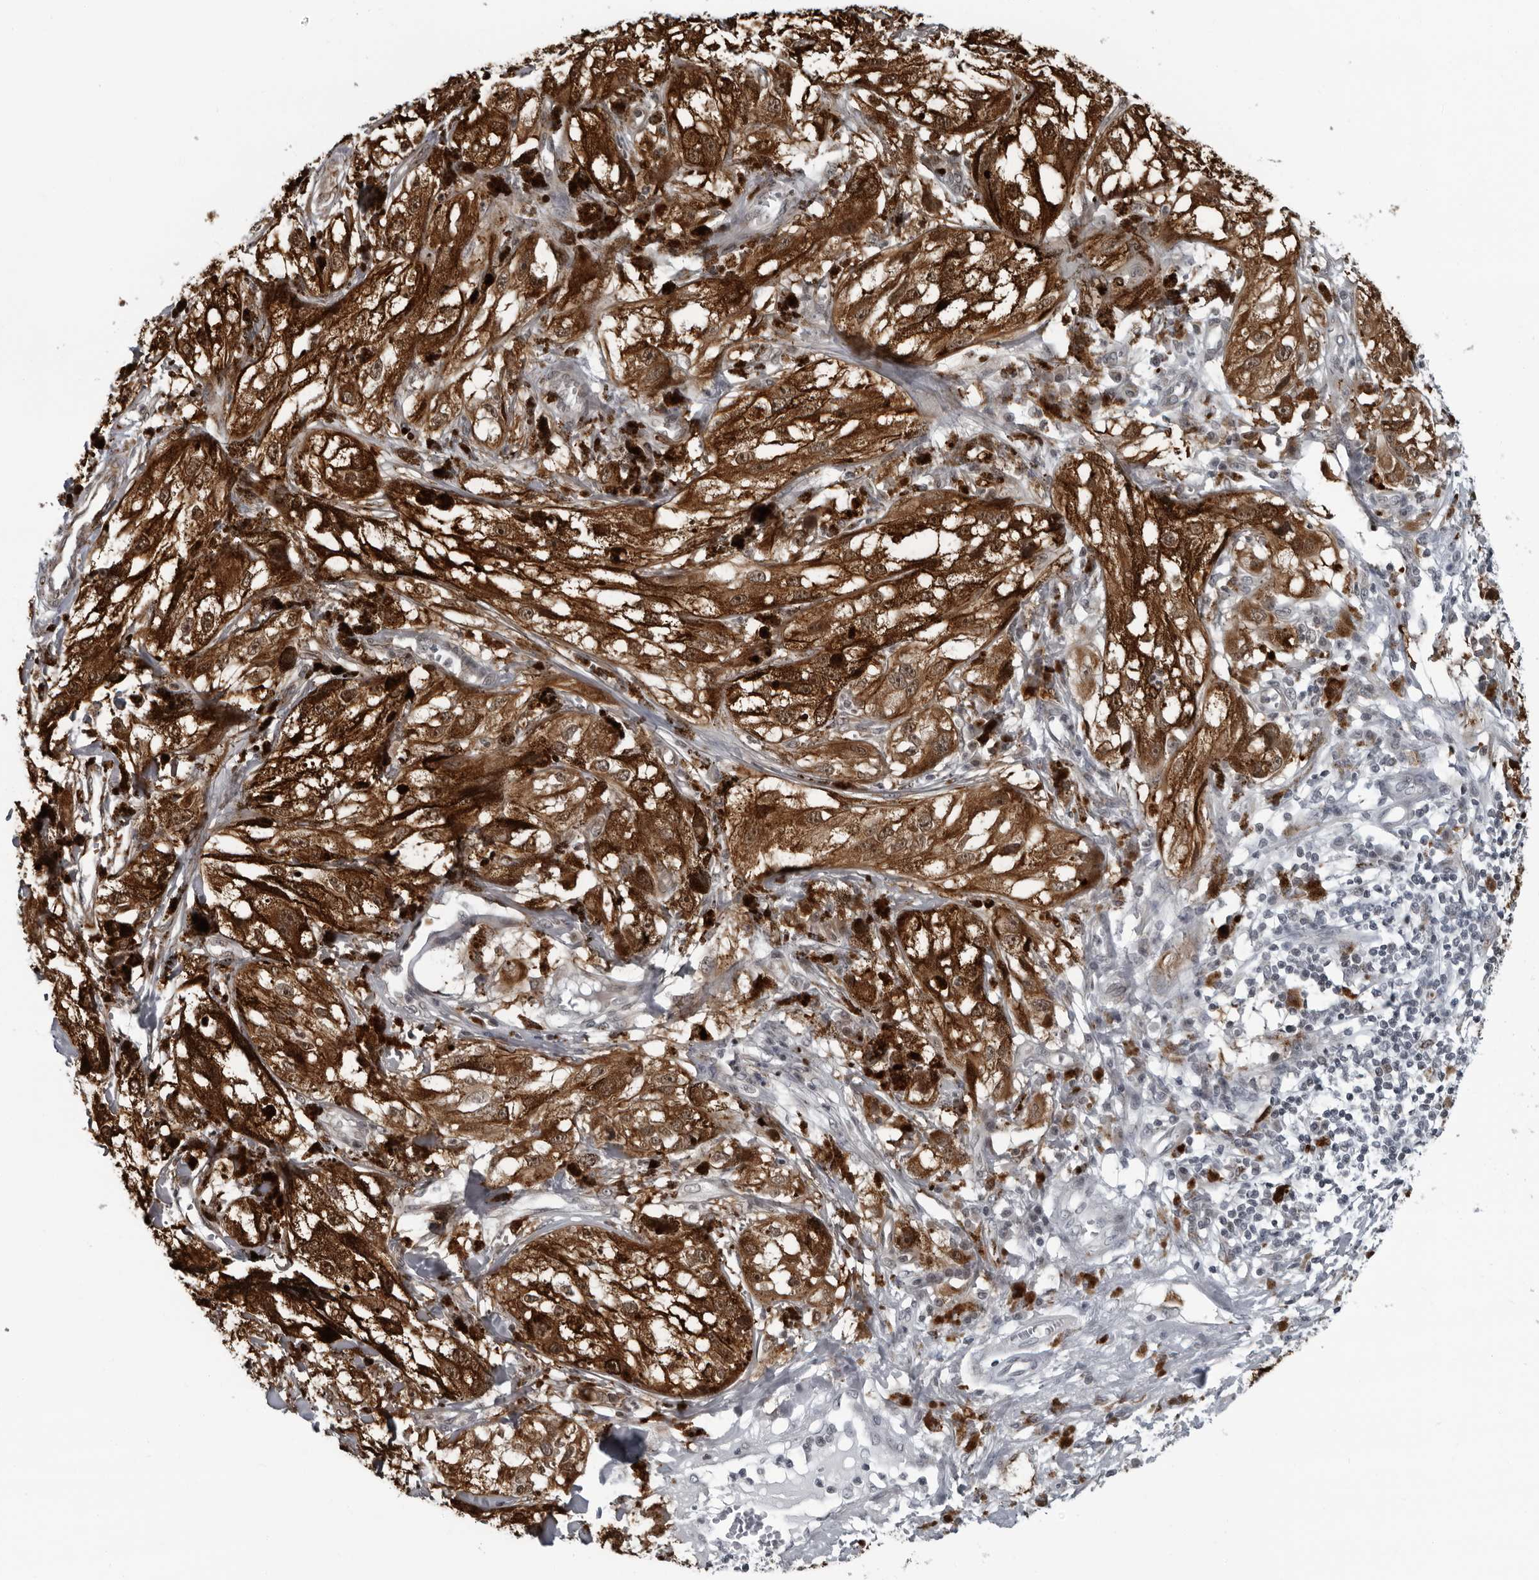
{"staining": {"intensity": "moderate", "quantity": ">75%", "location": "cytoplasmic/membranous"}, "tissue": "melanoma", "cell_type": "Tumor cells", "image_type": "cancer", "snomed": [{"axis": "morphology", "description": "Malignant melanoma, NOS"}, {"axis": "topography", "description": "Skin"}], "caption": "Brown immunohistochemical staining in malignant melanoma demonstrates moderate cytoplasmic/membranous staining in approximately >75% of tumor cells.", "gene": "RTCA", "patient": {"sex": "male", "age": 88}}